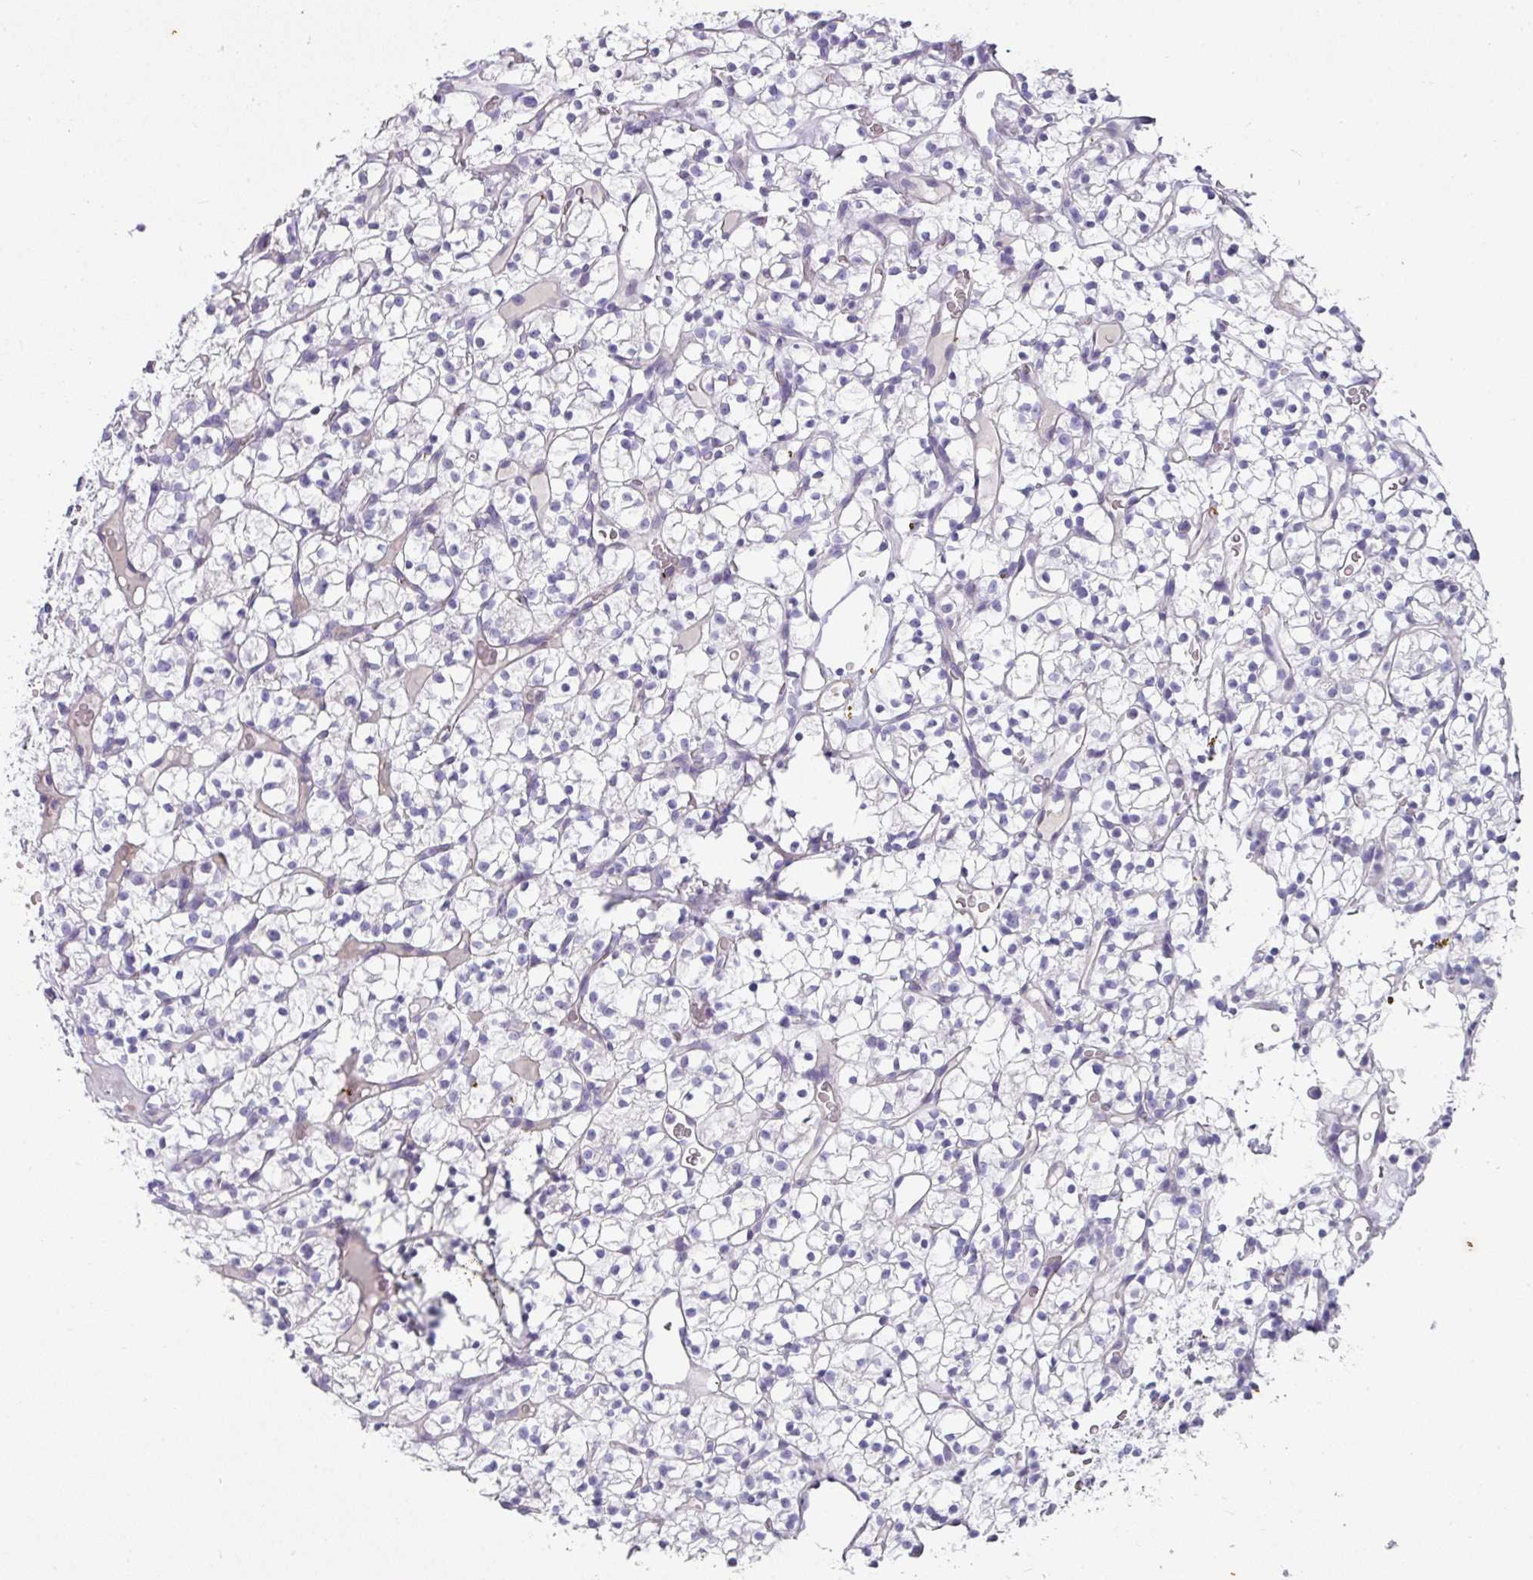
{"staining": {"intensity": "negative", "quantity": "none", "location": "none"}, "tissue": "renal cancer", "cell_type": "Tumor cells", "image_type": "cancer", "snomed": [{"axis": "morphology", "description": "Adenocarcinoma, NOS"}, {"axis": "topography", "description": "Kidney"}], "caption": "Tumor cells are negative for protein expression in human renal cancer.", "gene": "OR52N1", "patient": {"sex": "female", "age": 64}}